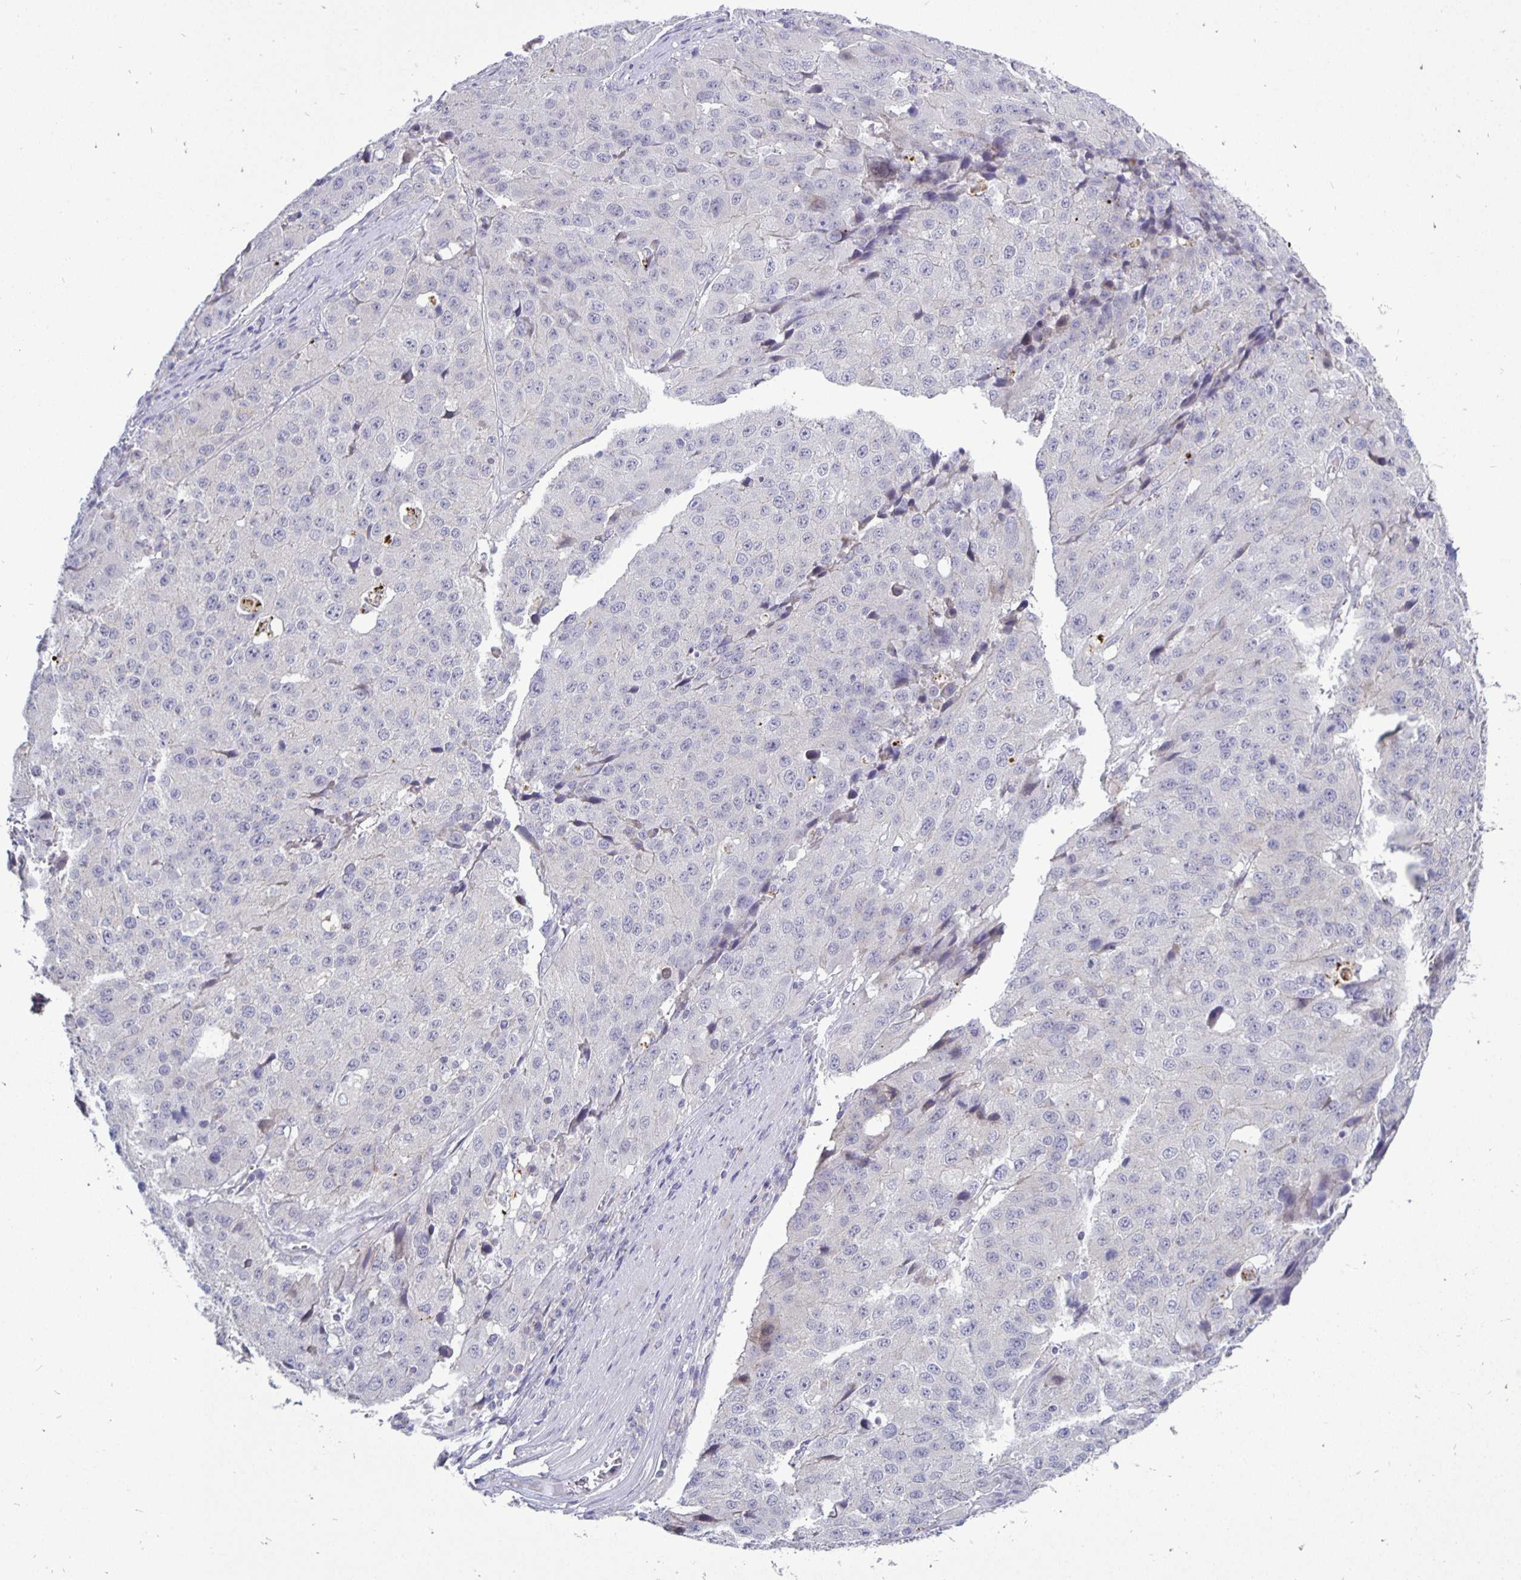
{"staining": {"intensity": "negative", "quantity": "none", "location": "none"}, "tissue": "stomach cancer", "cell_type": "Tumor cells", "image_type": "cancer", "snomed": [{"axis": "morphology", "description": "Adenocarcinoma, NOS"}, {"axis": "topography", "description": "Stomach"}], "caption": "Stomach cancer was stained to show a protein in brown. There is no significant expression in tumor cells.", "gene": "ERBB2", "patient": {"sex": "male", "age": 71}}